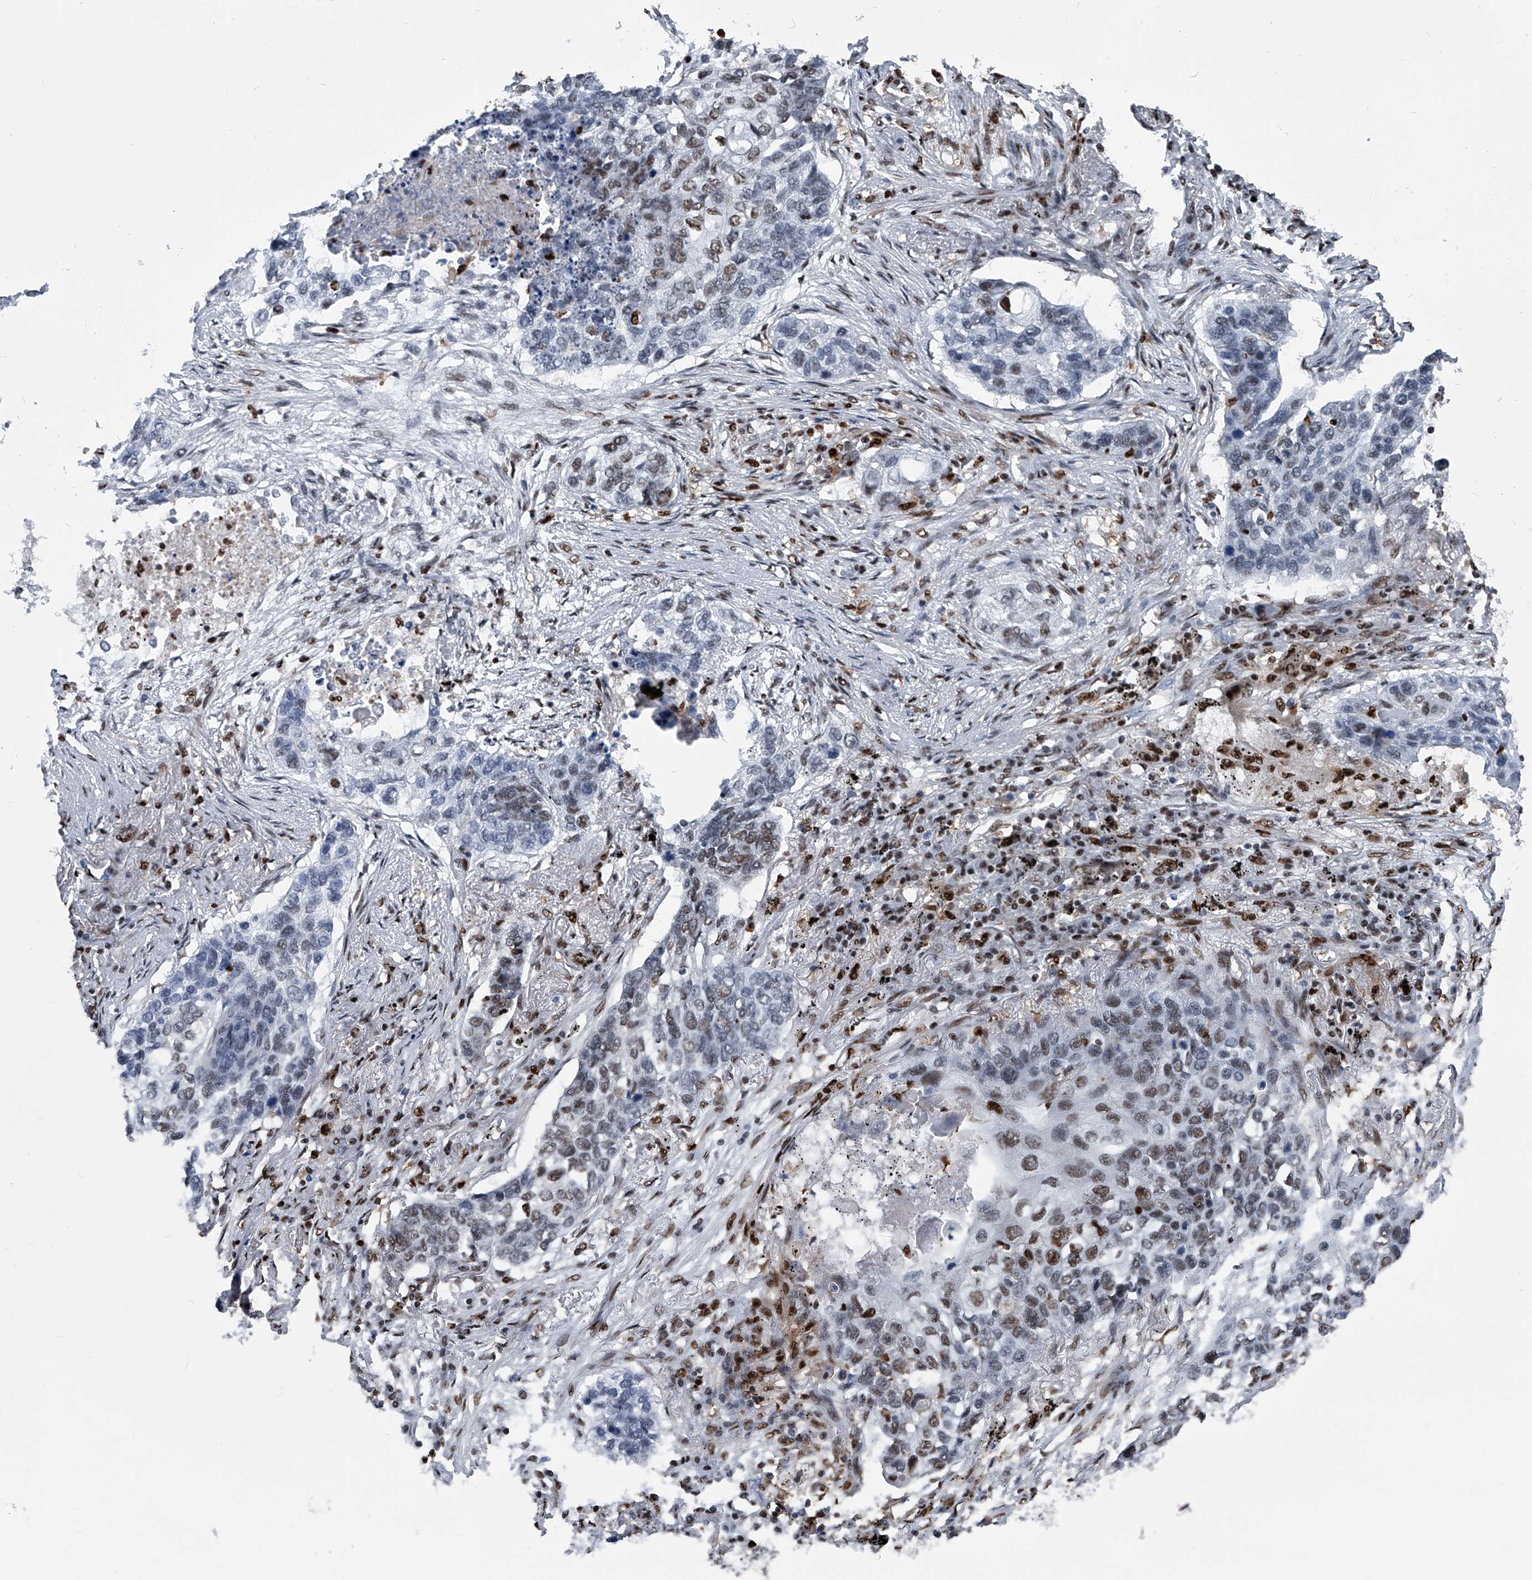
{"staining": {"intensity": "weak", "quantity": "<25%", "location": "nuclear"}, "tissue": "lung cancer", "cell_type": "Tumor cells", "image_type": "cancer", "snomed": [{"axis": "morphology", "description": "Squamous cell carcinoma, NOS"}, {"axis": "topography", "description": "Lung"}], "caption": "This micrograph is of lung cancer (squamous cell carcinoma) stained with immunohistochemistry to label a protein in brown with the nuclei are counter-stained blue. There is no staining in tumor cells.", "gene": "FKBP5", "patient": {"sex": "female", "age": 63}}